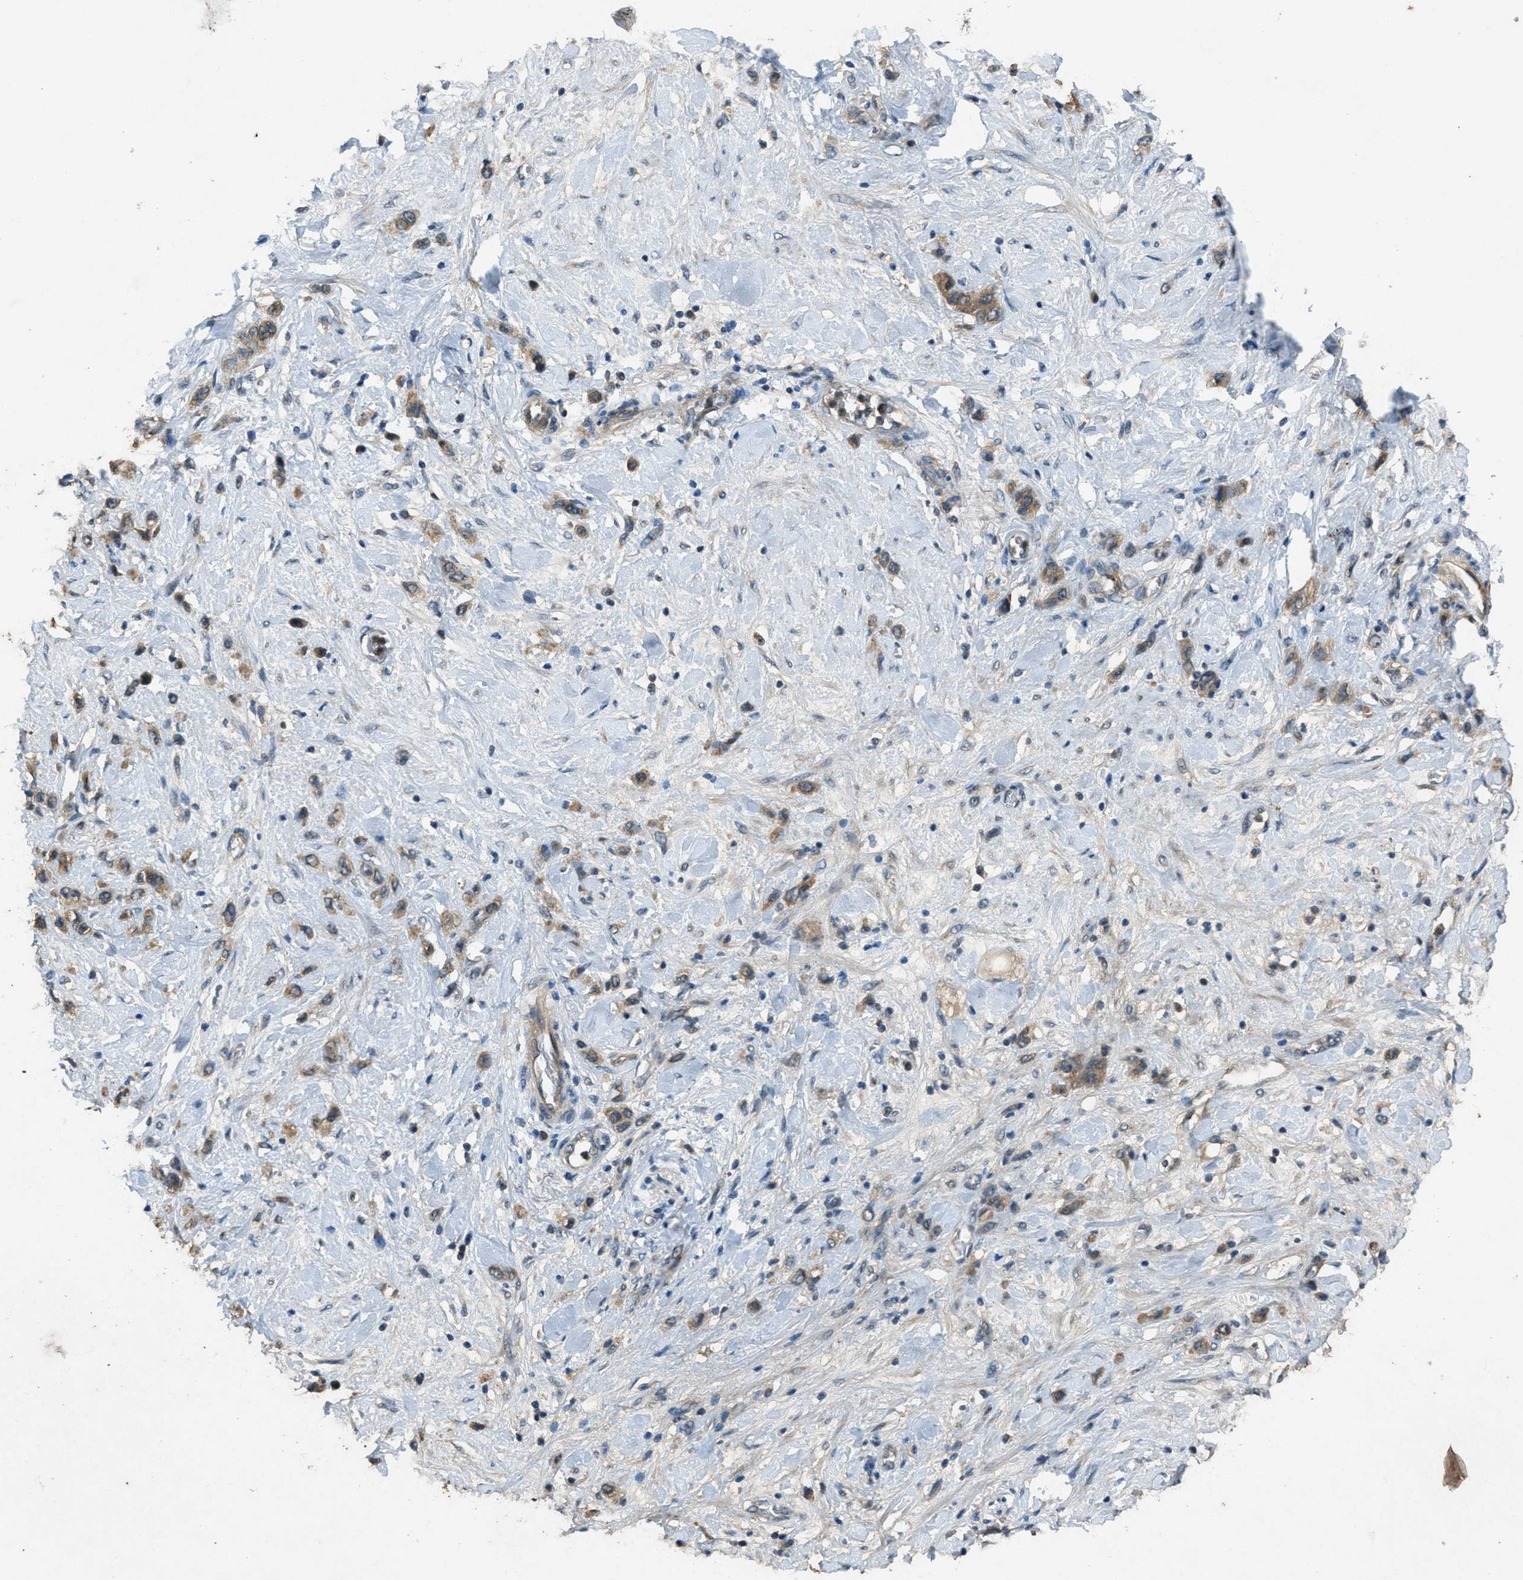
{"staining": {"intensity": "weak", "quantity": ">75%", "location": "cytoplasmic/membranous"}, "tissue": "stomach cancer", "cell_type": "Tumor cells", "image_type": "cancer", "snomed": [{"axis": "morphology", "description": "Adenocarcinoma, NOS"}, {"axis": "morphology", "description": "Adenocarcinoma, High grade"}, {"axis": "topography", "description": "Stomach, upper"}, {"axis": "topography", "description": "Stomach, lower"}], "caption": "Approximately >75% of tumor cells in human stomach cancer (adenocarcinoma) show weak cytoplasmic/membranous protein staining as visualized by brown immunohistochemical staining.", "gene": "DUSP6", "patient": {"sex": "female", "age": 65}}